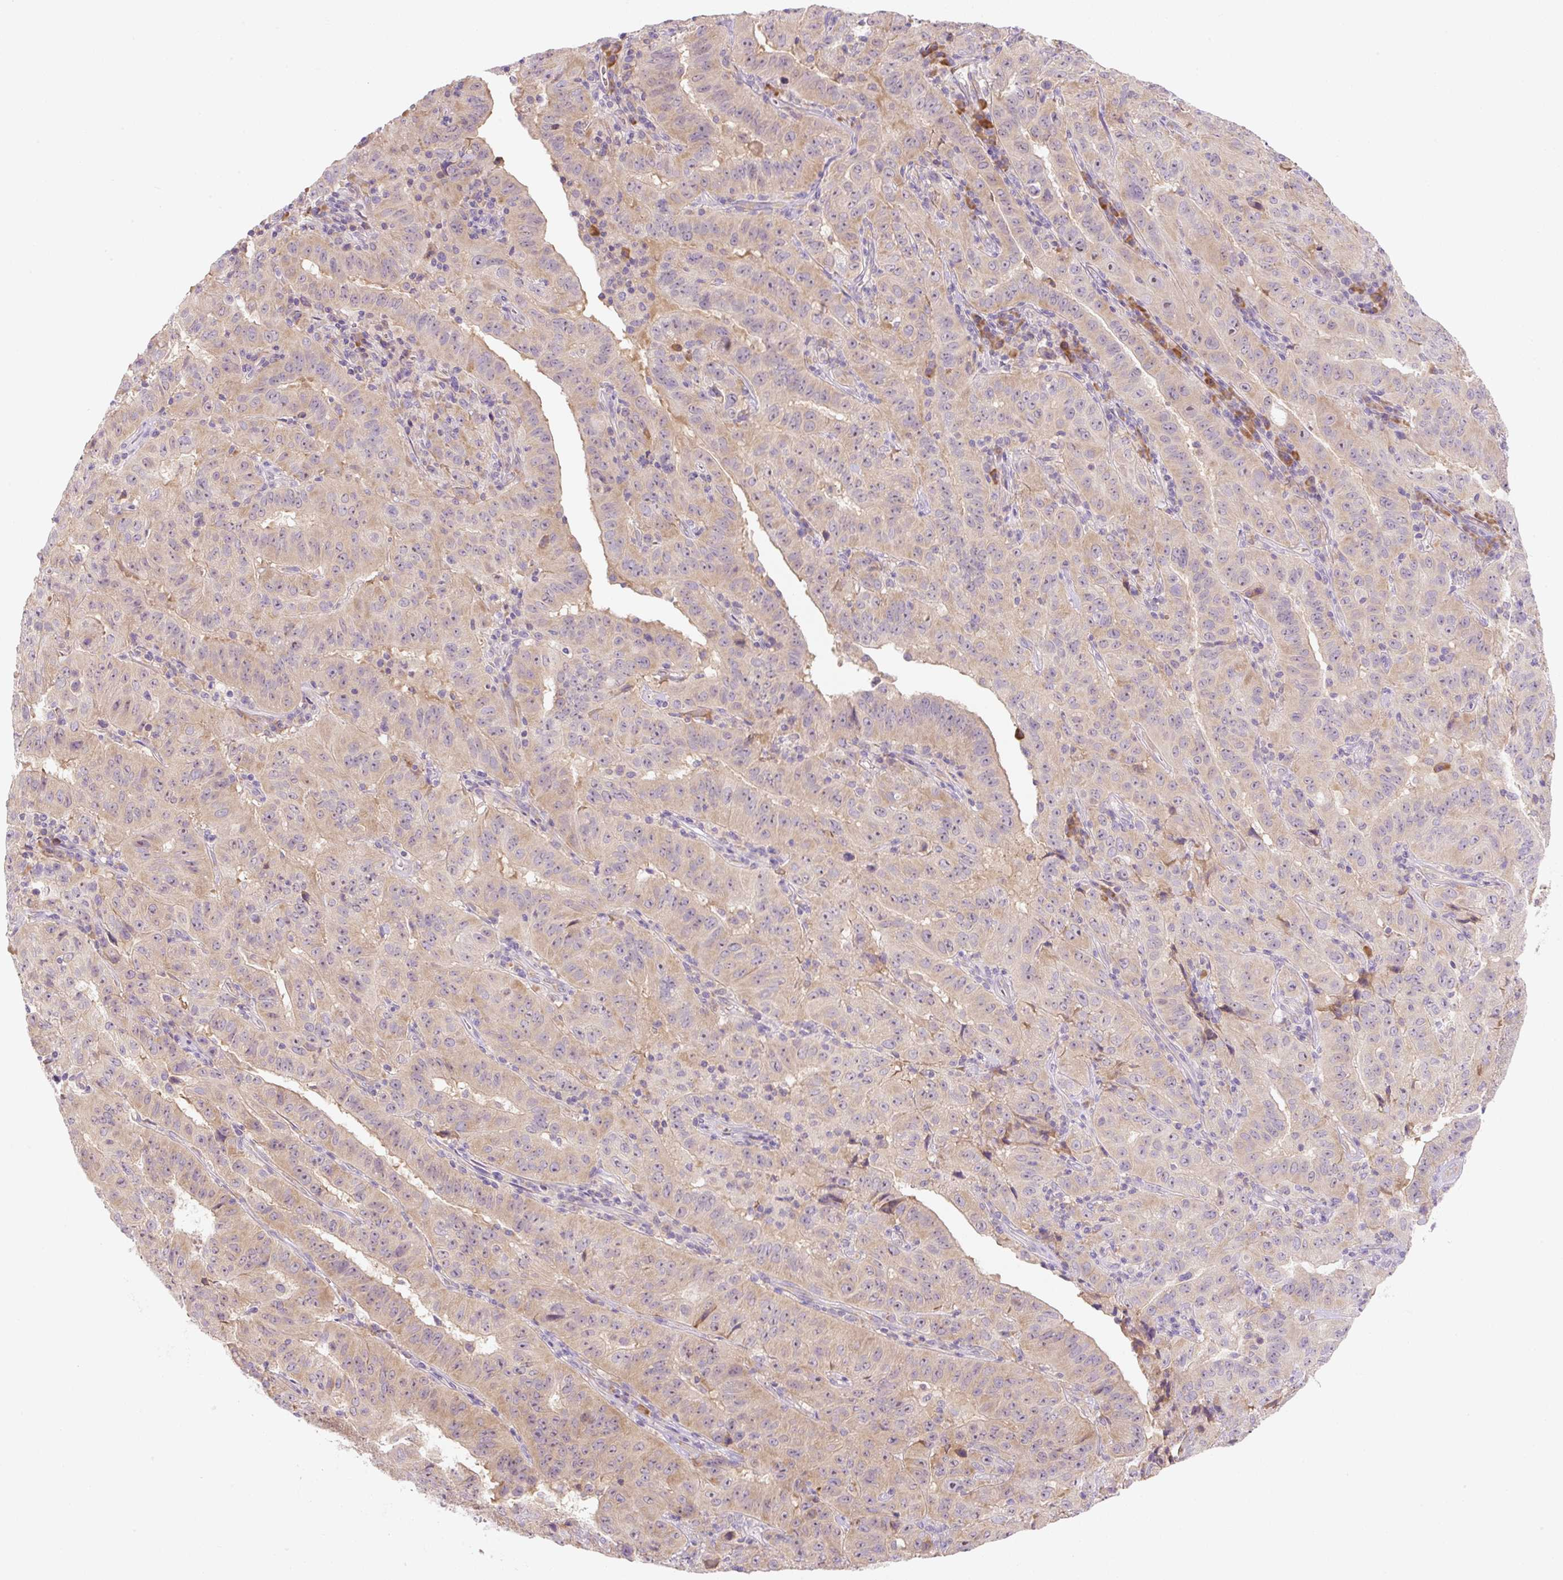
{"staining": {"intensity": "weak", "quantity": ">75%", "location": "cytoplasmic/membranous"}, "tissue": "pancreatic cancer", "cell_type": "Tumor cells", "image_type": "cancer", "snomed": [{"axis": "morphology", "description": "Adenocarcinoma, NOS"}, {"axis": "topography", "description": "Pancreas"}], "caption": "Pancreatic cancer (adenocarcinoma) tissue demonstrates weak cytoplasmic/membranous positivity in approximately >75% of tumor cells, visualized by immunohistochemistry.", "gene": "RPL18A", "patient": {"sex": "male", "age": 63}}